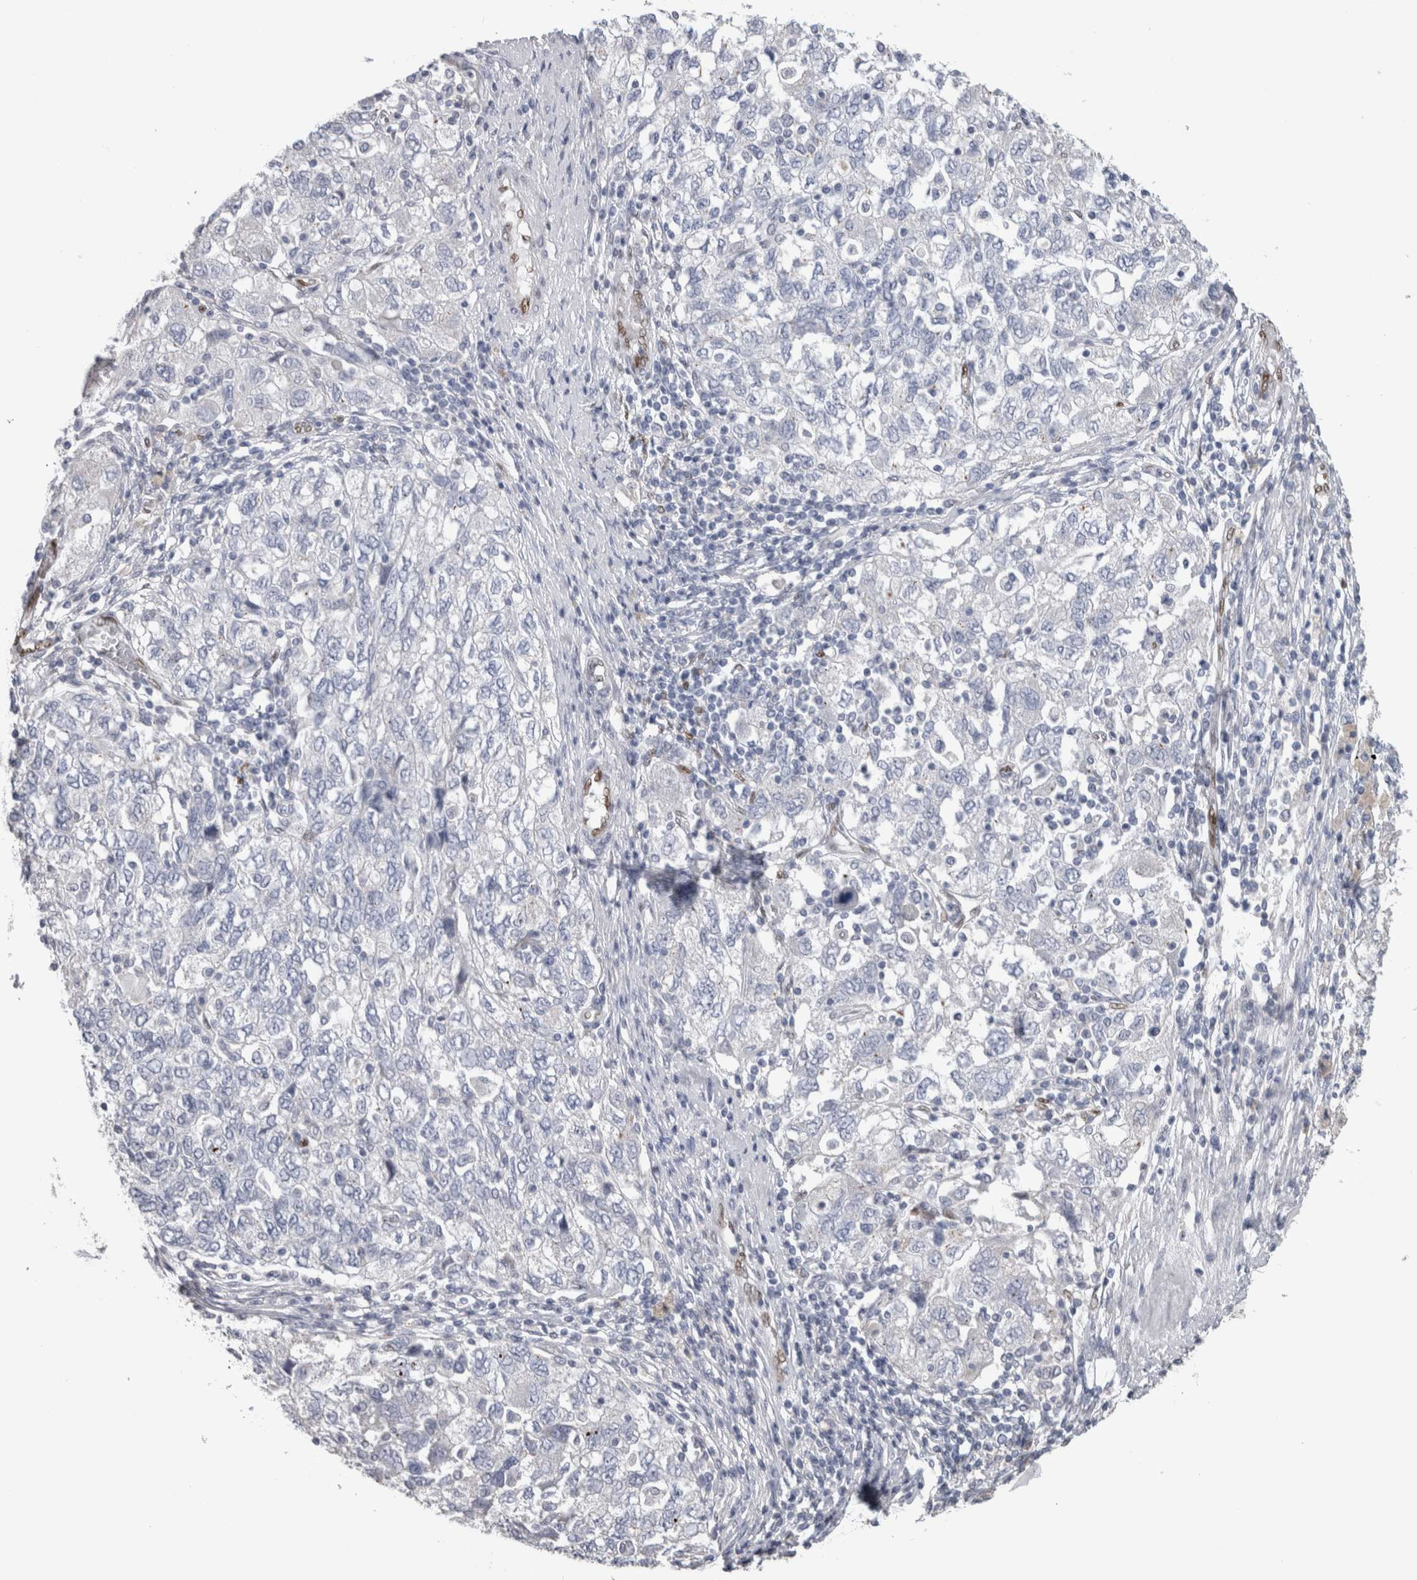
{"staining": {"intensity": "negative", "quantity": "none", "location": "none"}, "tissue": "ovarian cancer", "cell_type": "Tumor cells", "image_type": "cancer", "snomed": [{"axis": "morphology", "description": "Carcinoma, NOS"}, {"axis": "morphology", "description": "Cystadenocarcinoma, serous, NOS"}, {"axis": "topography", "description": "Ovary"}], "caption": "Immunohistochemistry (IHC) of human ovarian serous cystadenocarcinoma reveals no expression in tumor cells. The staining was performed using DAB to visualize the protein expression in brown, while the nuclei were stained in blue with hematoxylin (Magnification: 20x).", "gene": "IL33", "patient": {"sex": "female", "age": 69}}